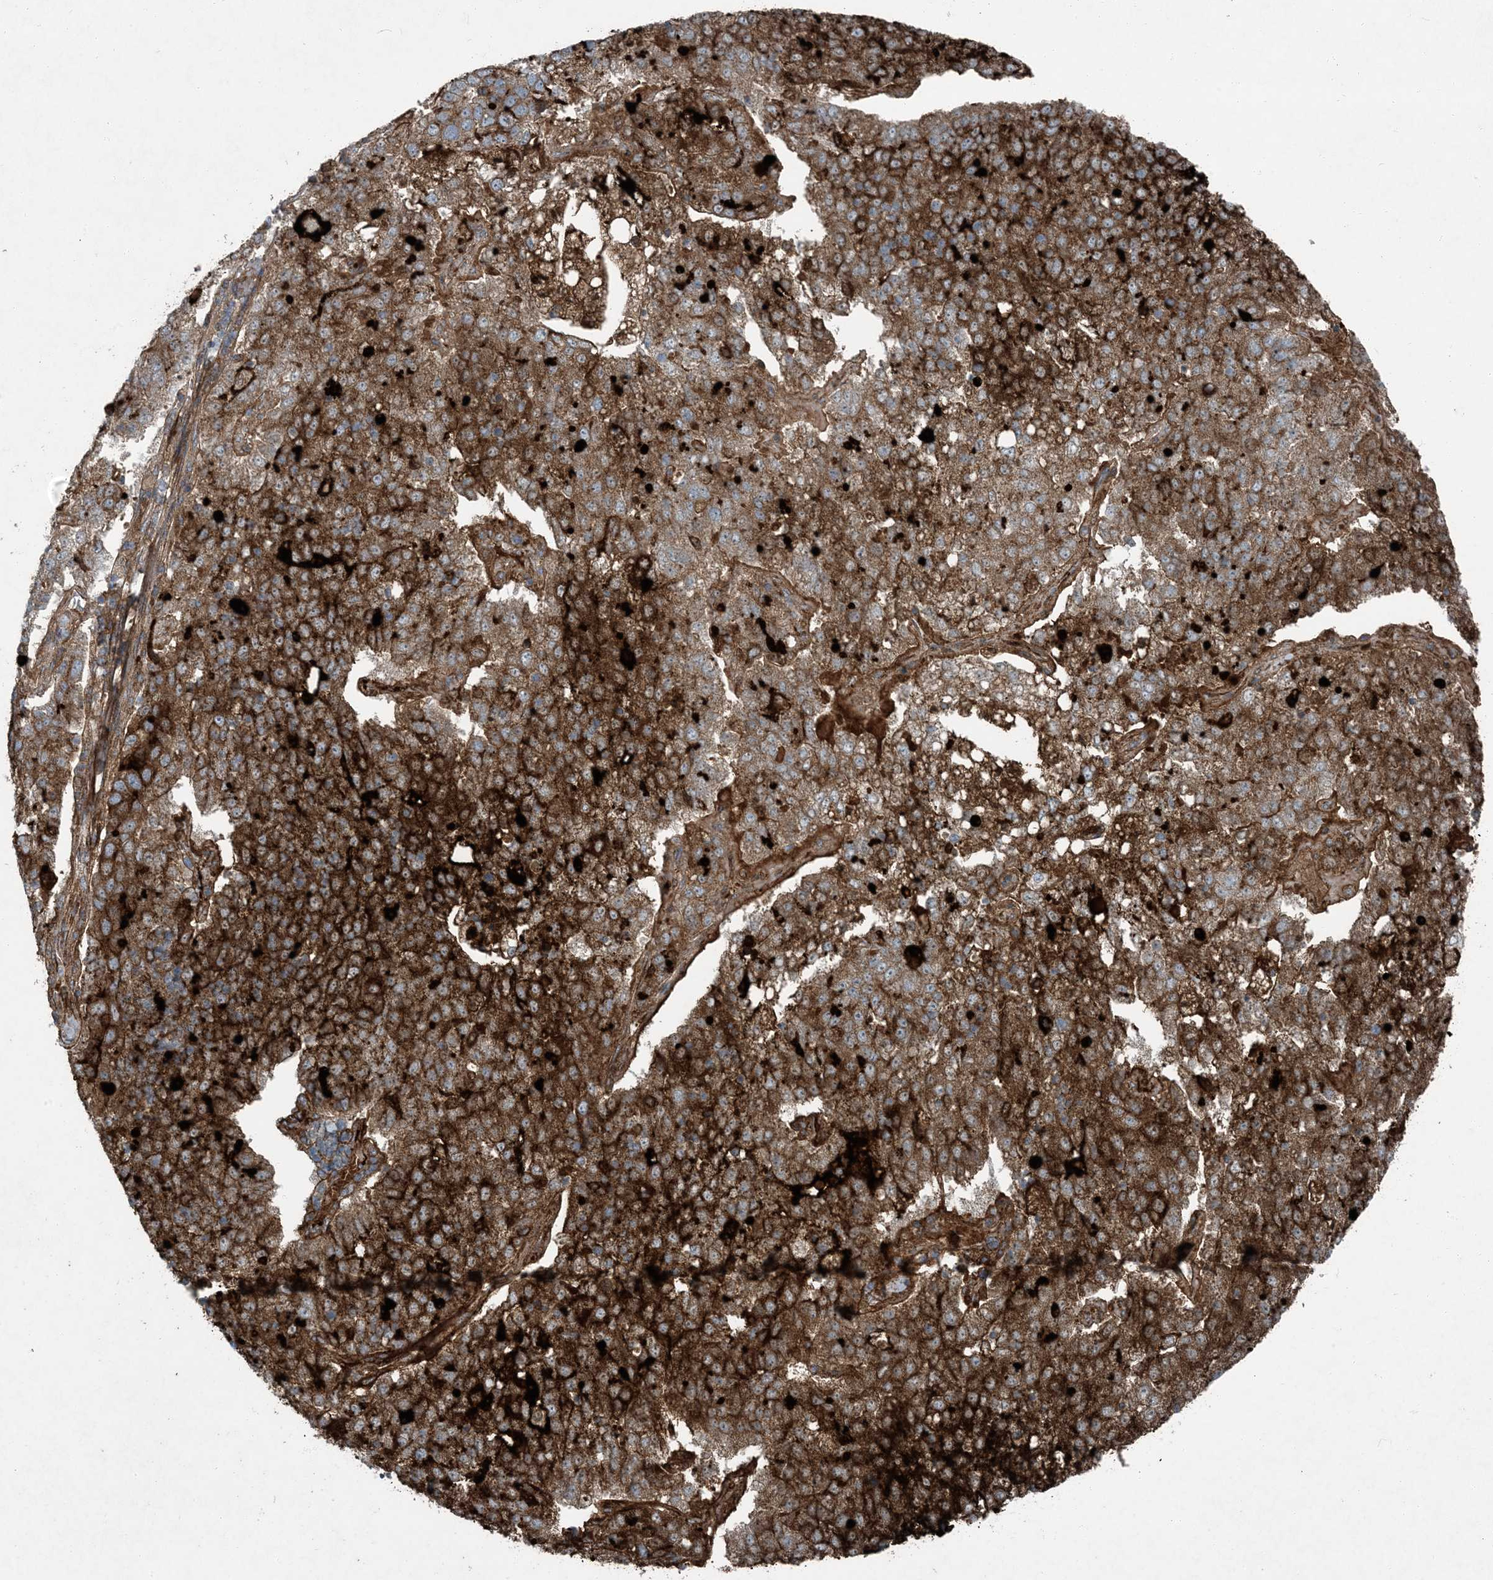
{"staining": {"intensity": "strong", "quantity": ">75%", "location": "cytoplasmic/membranous"}, "tissue": "pancreatic cancer", "cell_type": "Tumor cells", "image_type": "cancer", "snomed": [{"axis": "morphology", "description": "Adenocarcinoma, NOS"}, {"axis": "topography", "description": "Pancreas"}], "caption": "Protein staining reveals strong cytoplasmic/membranous positivity in about >75% of tumor cells in pancreatic cancer. Nuclei are stained in blue.", "gene": "APOM", "patient": {"sex": "female", "age": 61}}